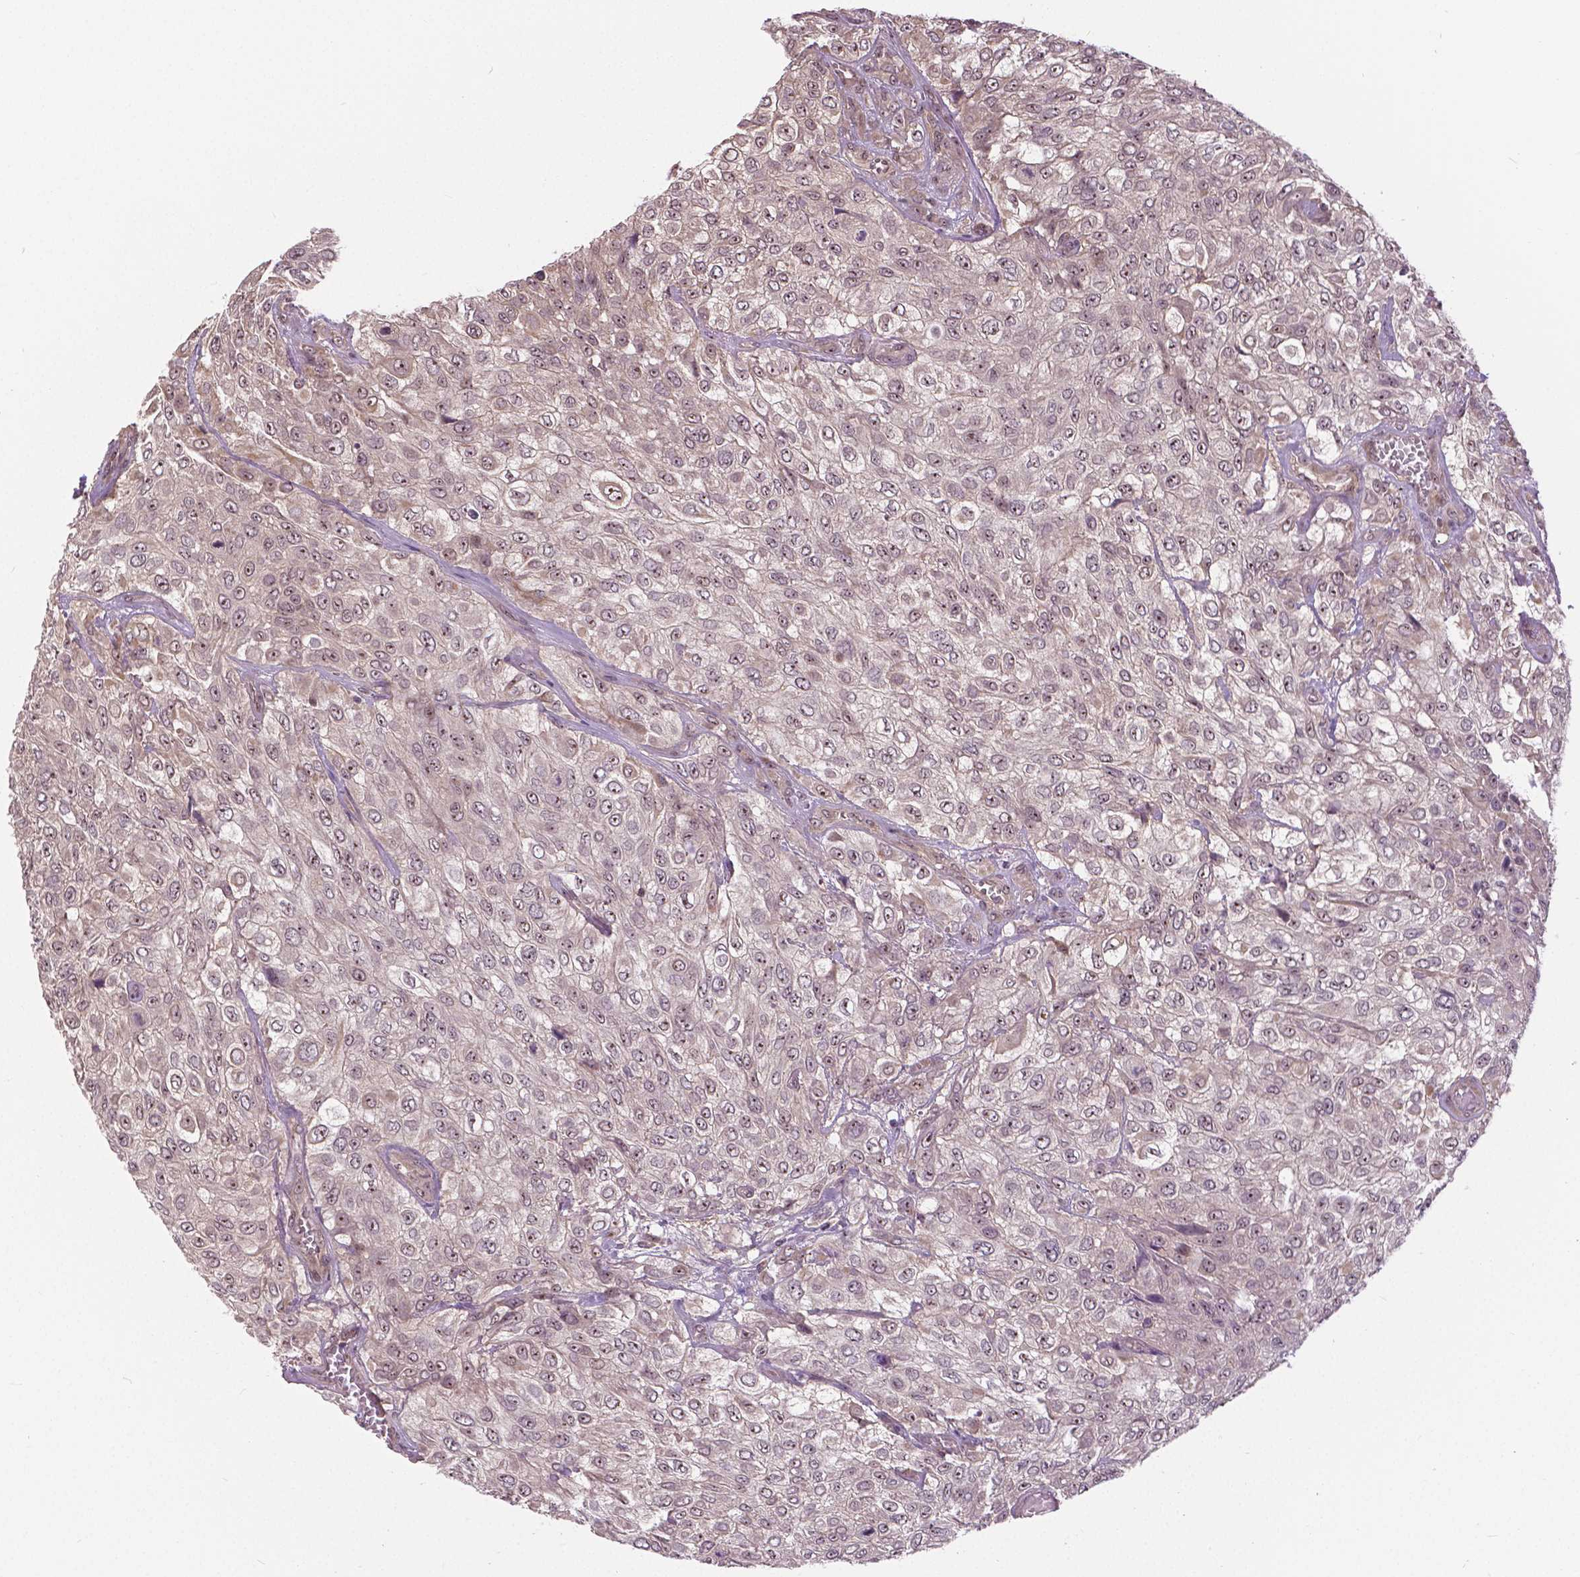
{"staining": {"intensity": "weak", "quantity": "25%-75%", "location": "nuclear"}, "tissue": "urothelial cancer", "cell_type": "Tumor cells", "image_type": "cancer", "snomed": [{"axis": "morphology", "description": "Urothelial carcinoma, High grade"}, {"axis": "topography", "description": "Urinary bladder"}], "caption": "DAB (3,3'-diaminobenzidine) immunohistochemical staining of urothelial cancer displays weak nuclear protein positivity in approximately 25%-75% of tumor cells.", "gene": "ANXA13", "patient": {"sex": "male", "age": 57}}